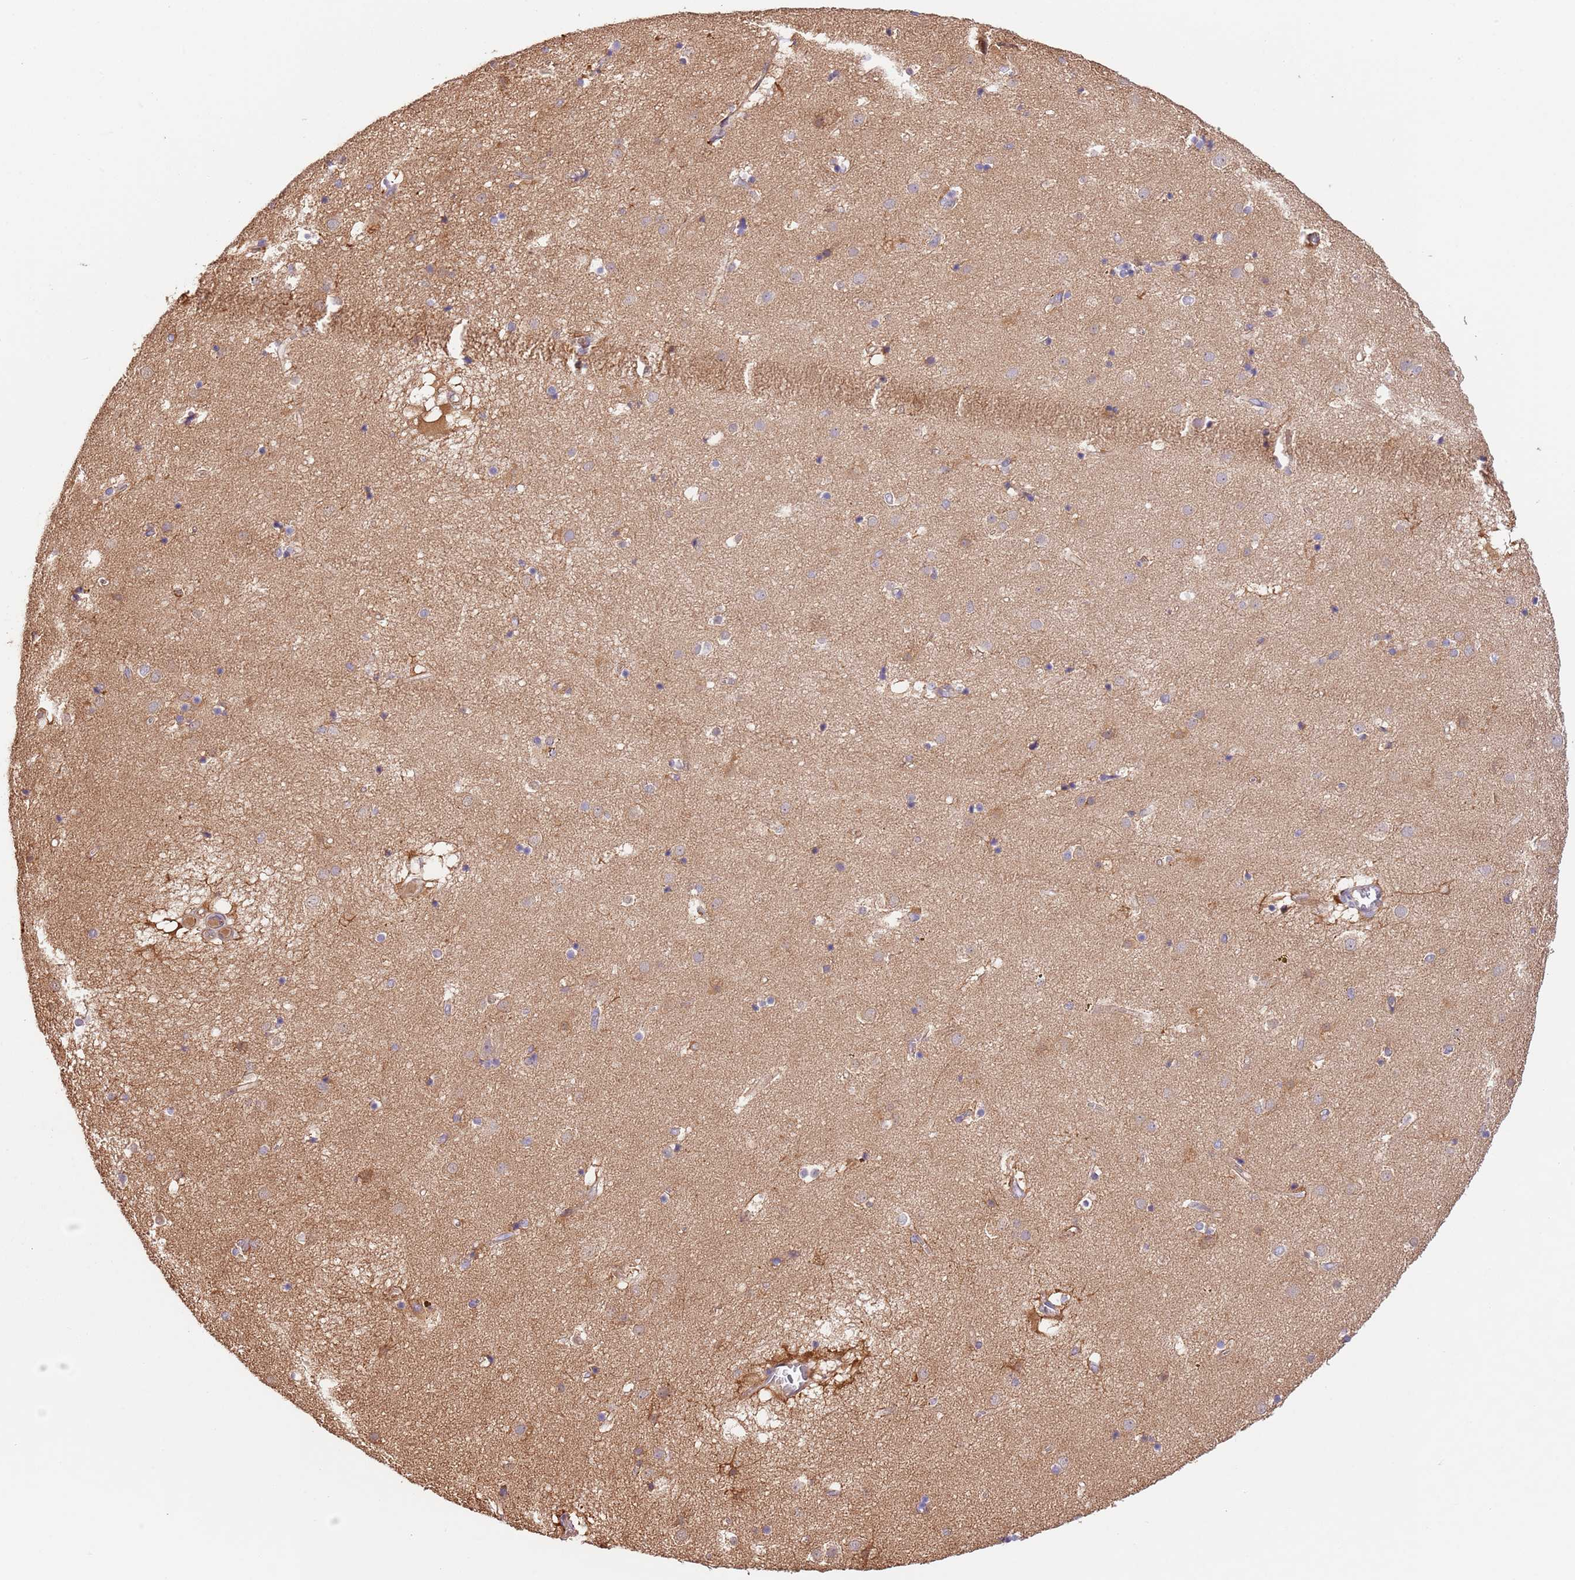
{"staining": {"intensity": "negative", "quantity": "none", "location": "none"}, "tissue": "caudate", "cell_type": "Glial cells", "image_type": "normal", "snomed": [{"axis": "morphology", "description": "Normal tissue, NOS"}, {"axis": "topography", "description": "Lateral ventricle wall"}], "caption": "DAB immunohistochemical staining of unremarkable caudate reveals no significant expression in glial cells. Nuclei are stained in blue.", "gene": "FAM89B", "patient": {"sex": "male", "age": 70}}